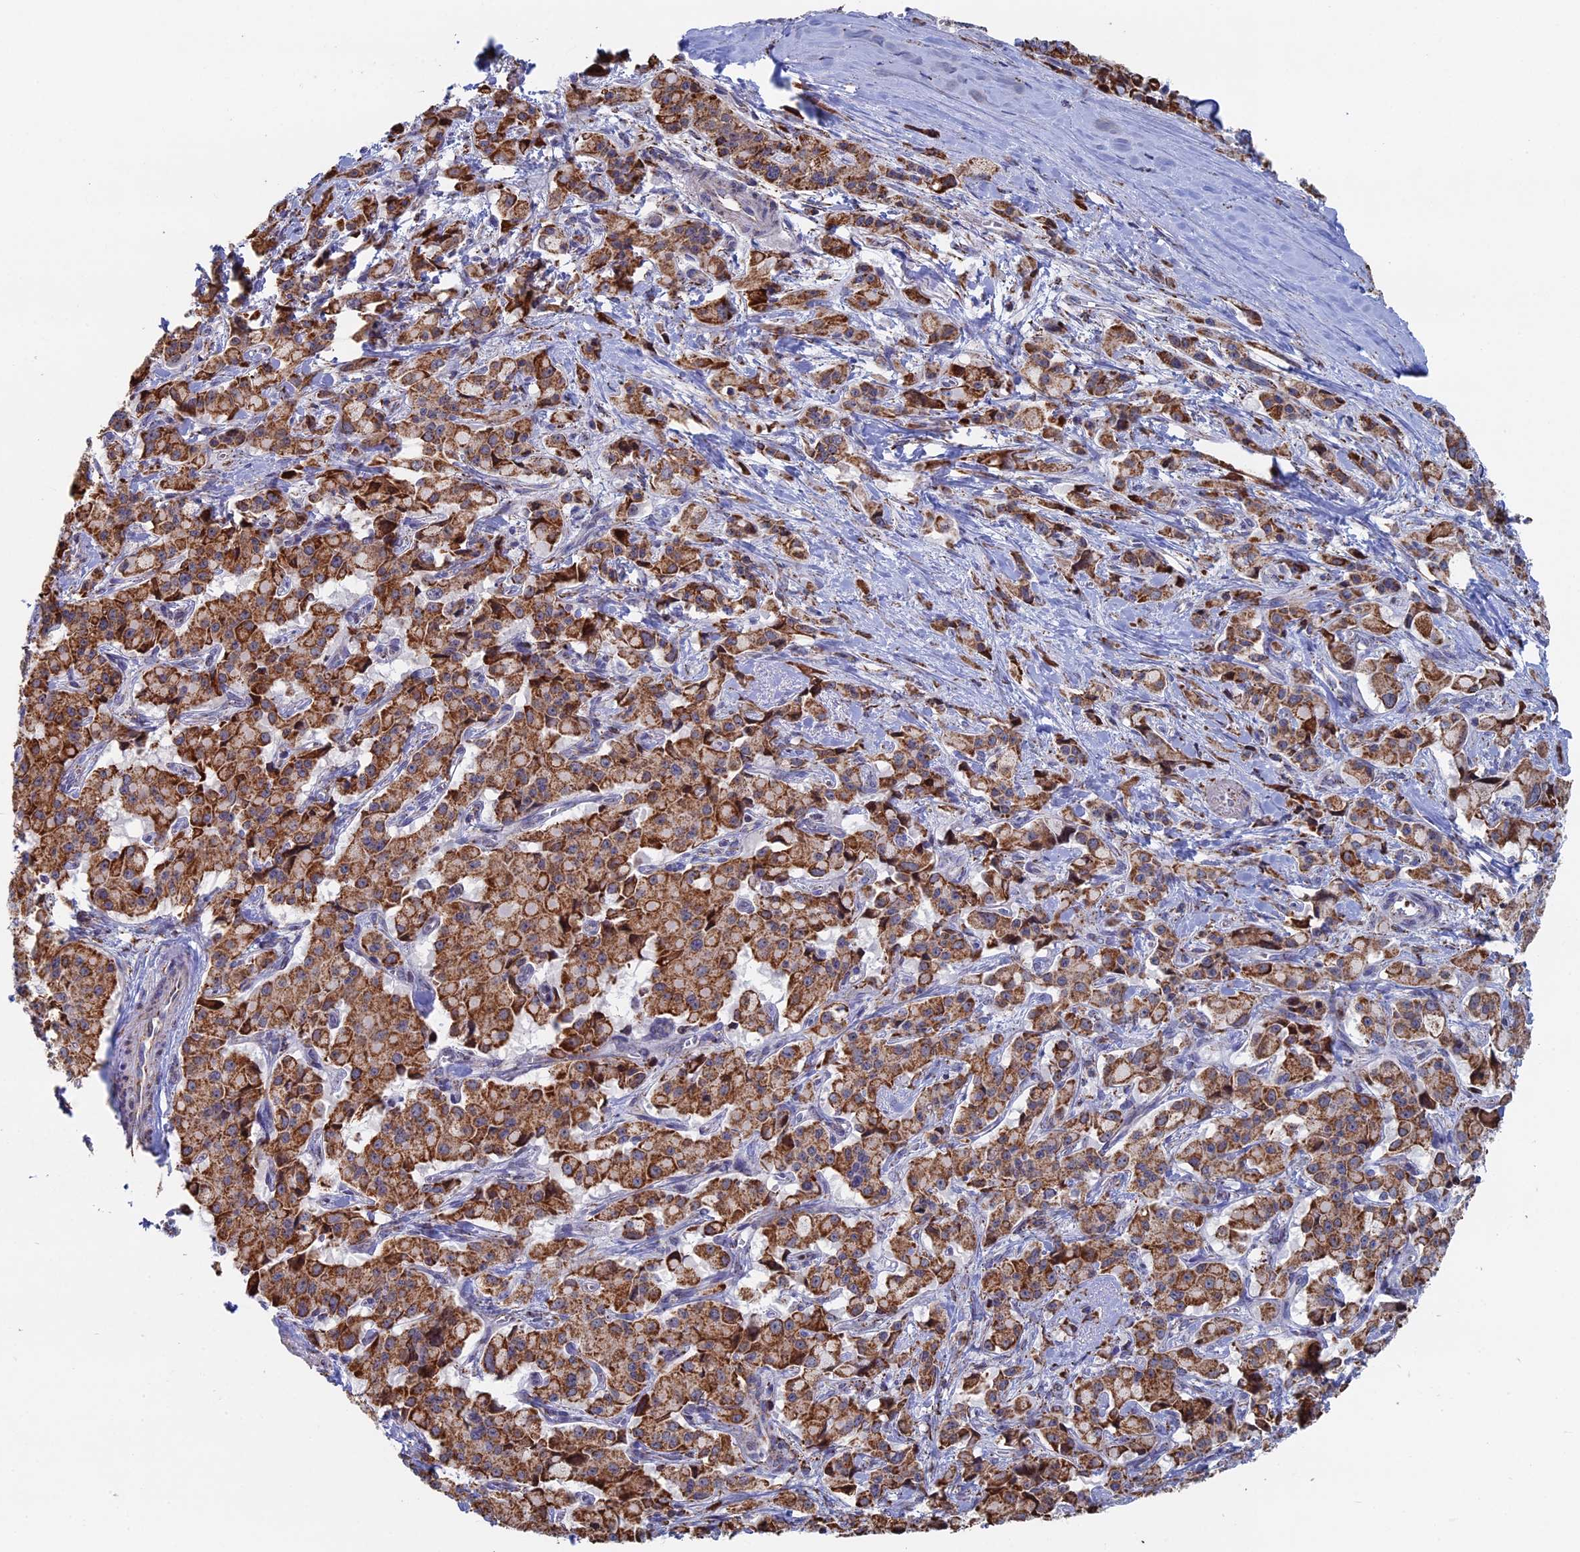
{"staining": {"intensity": "moderate", "quantity": ">75%", "location": "cytoplasmic/membranous"}, "tissue": "pancreatic cancer", "cell_type": "Tumor cells", "image_type": "cancer", "snomed": [{"axis": "morphology", "description": "Adenocarcinoma, NOS"}, {"axis": "topography", "description": "Pancreas"}], "caption": "The histopathology image reveals immunohistochemical staining of pancreatic cancer (adenocarcinoma). There is moderate cytoplasmic/membranous expression is identified in about >75% of tumor cells.", "gene": "SEC24D", "patient": {"sex": "male", "age": 65}}